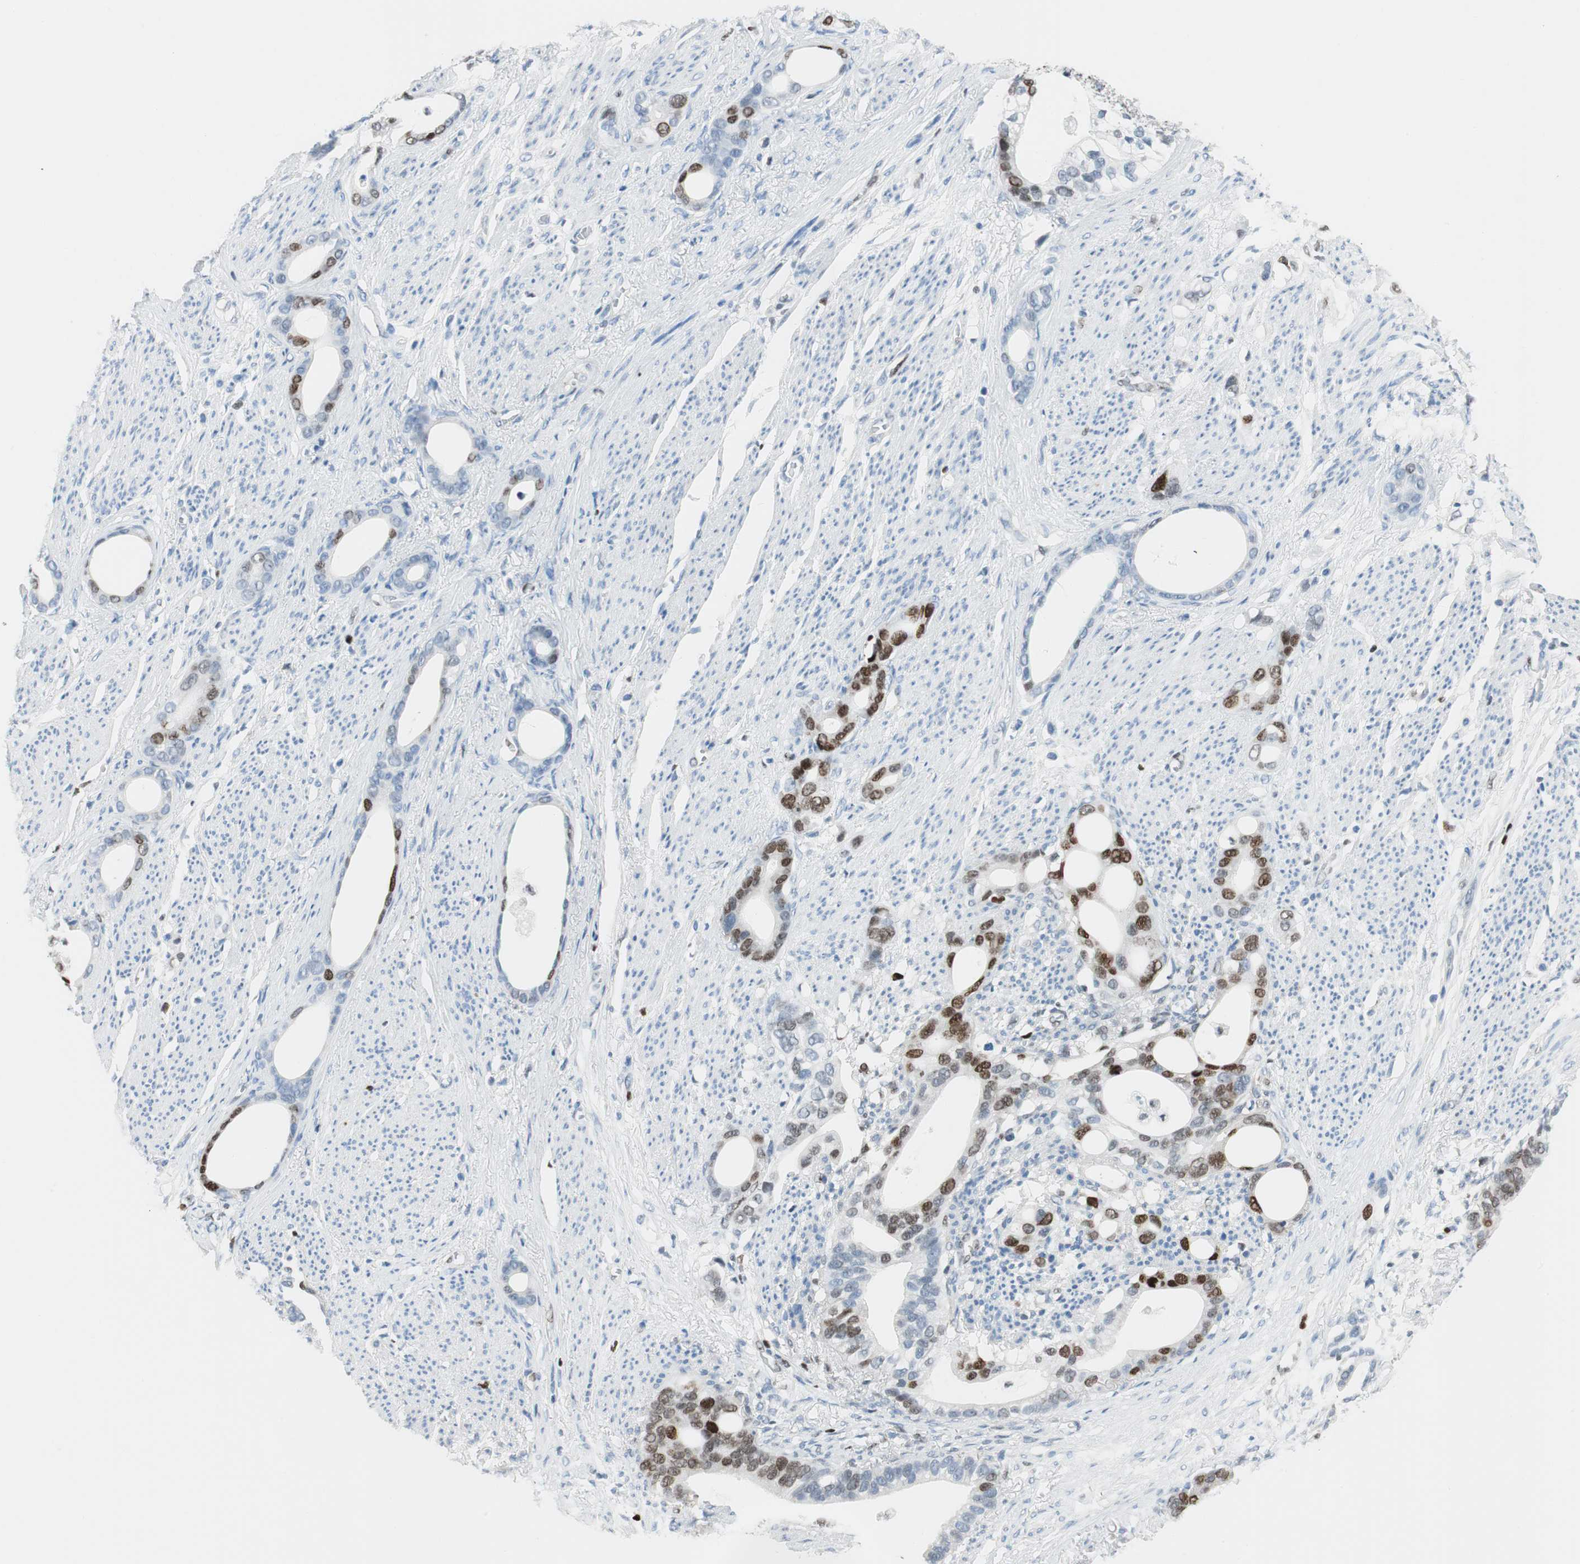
{"staining": {"intensity": "moderate", "quantity": "25%-75%", "location": "nuclear"}, "tissue": "stomach cancer", "cell_type": "Tumor cells", "image_type": "cancer", "snomed": [{"axis": "morphology", "description": "Adenocarcinoma, NOS"}, {"axis": "topography", "description": "Stomach"}], "caption": "This micrograph reveals adenocarcinoma (stomach) stained with IHC to label a protein in brown. The nuclear of tumor cells show moderate positivity for the protein. Nuclei are counter-stained blue.", "gene": "EZH2", "patient": {"sex": "female", "age": 75}}